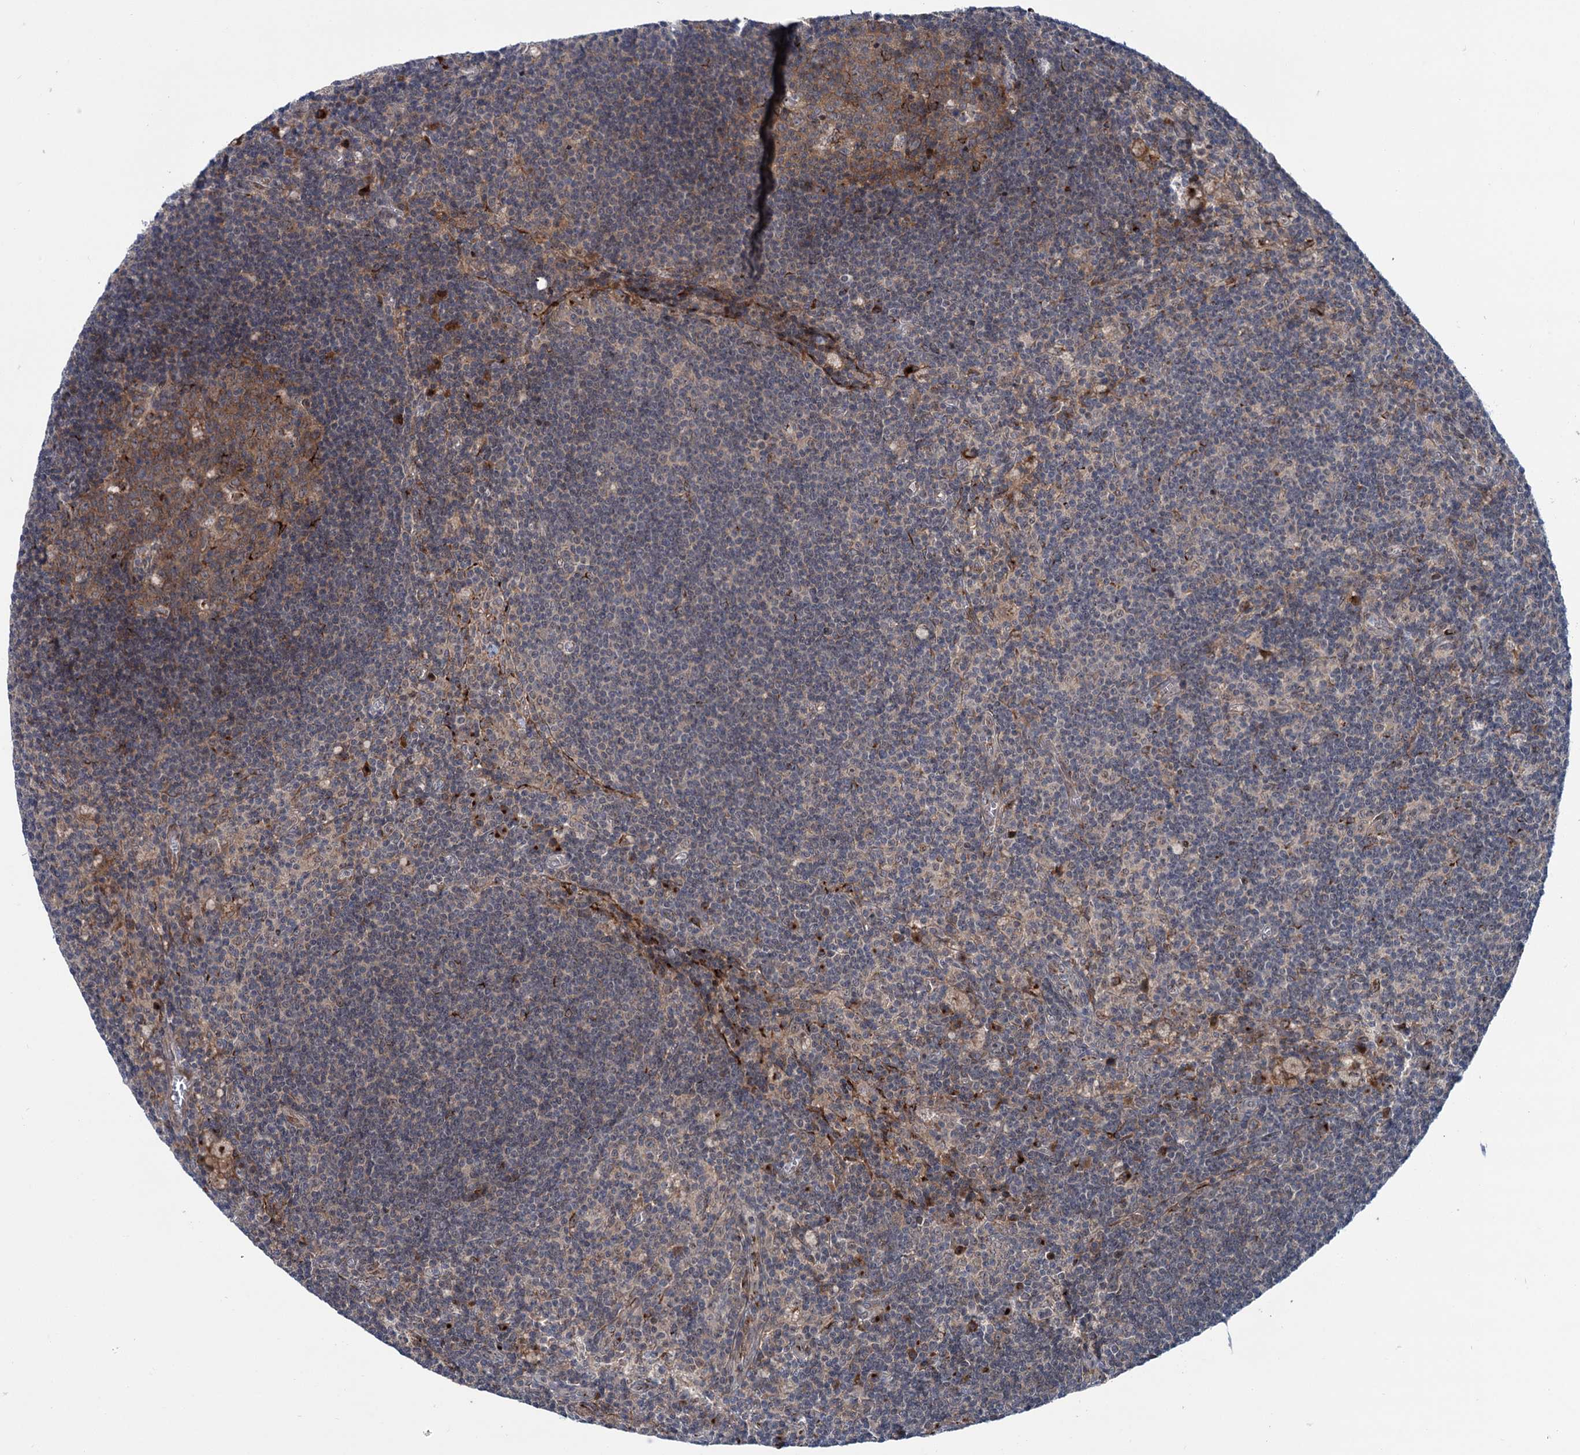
{"staining": {"intensity": "moderate", "quantity": "25%-75%", "location": "cytoplasmic/membranous"}, "tissue": "lymph node", "cell_type": "Germinal center cells", "image_type": "normal", "snomed": [{"axis": "morphology", "description": "Normal tissue, NOS"}, {"axis": "topography", "description": "Lymph node"}], "caption": "Moderate cytoplasmic/membranous expression for a protein is present in approximately 25%-75% of germinal center cells of unremarkable lymph node using immunohistochemistry (IHC).", "gene": "ELP4", "patient": {"sex": "male", "age": 69}}